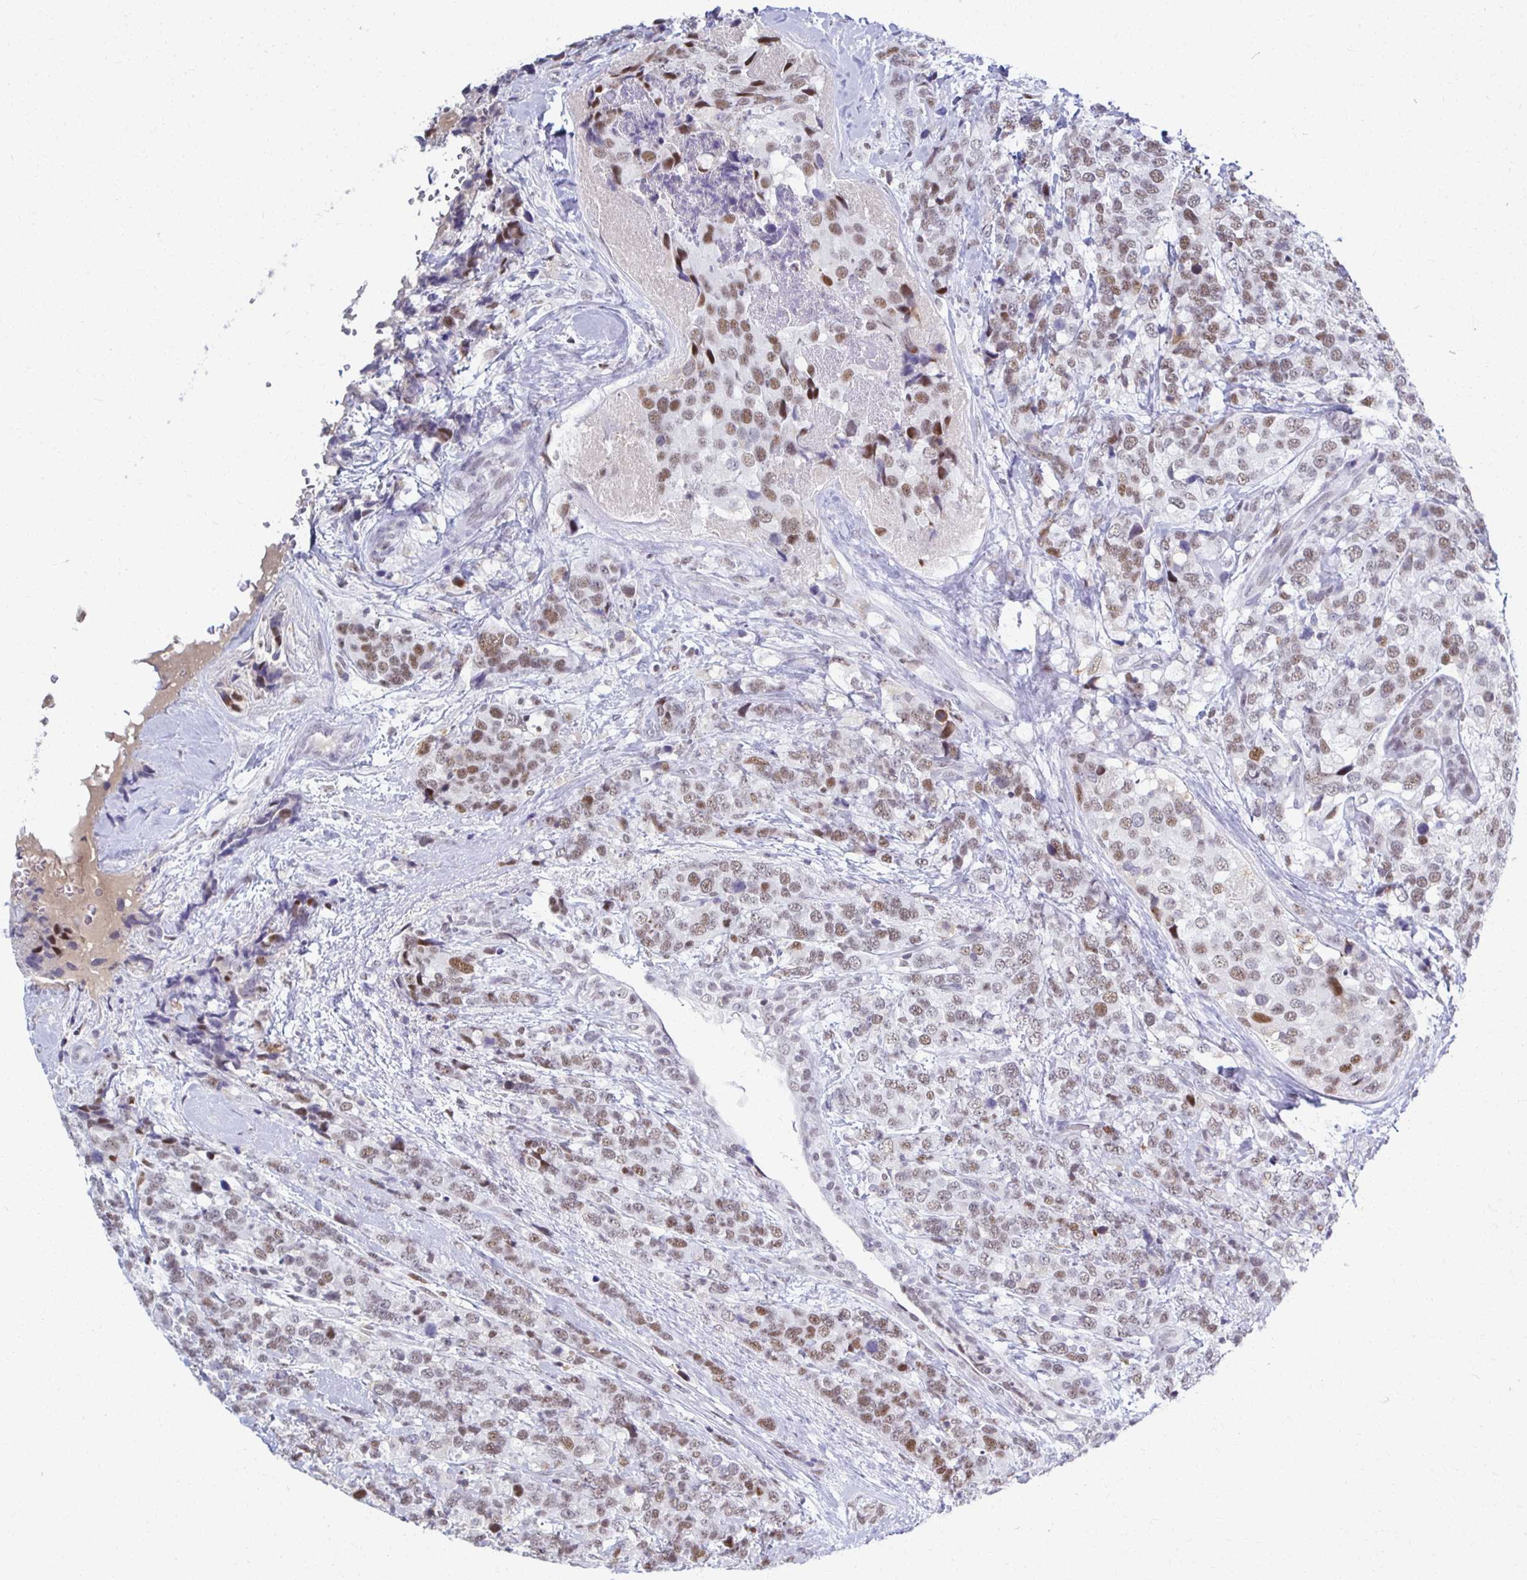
{"staining": {"intensity": "moderate", "quantity": ">75%", "location": "nuclear"}, "tissue": "breast cancer", "cell_type": "Tumor cells", "image_type": "cancer", "snomed": [{"axis": "morphology", "description": "Lobular carcinoma"}, {"axis": "topography", "description": "Breast"}], "caption": "The micrograph demonstrates immunohistochemical staining of lobular carcinoma (breast). There is moderate nuclear positivity is appreciated in approximately >75% of tumor cells.", "gene": "IRF7", "patient": {"sex": "female", "age": 59}}